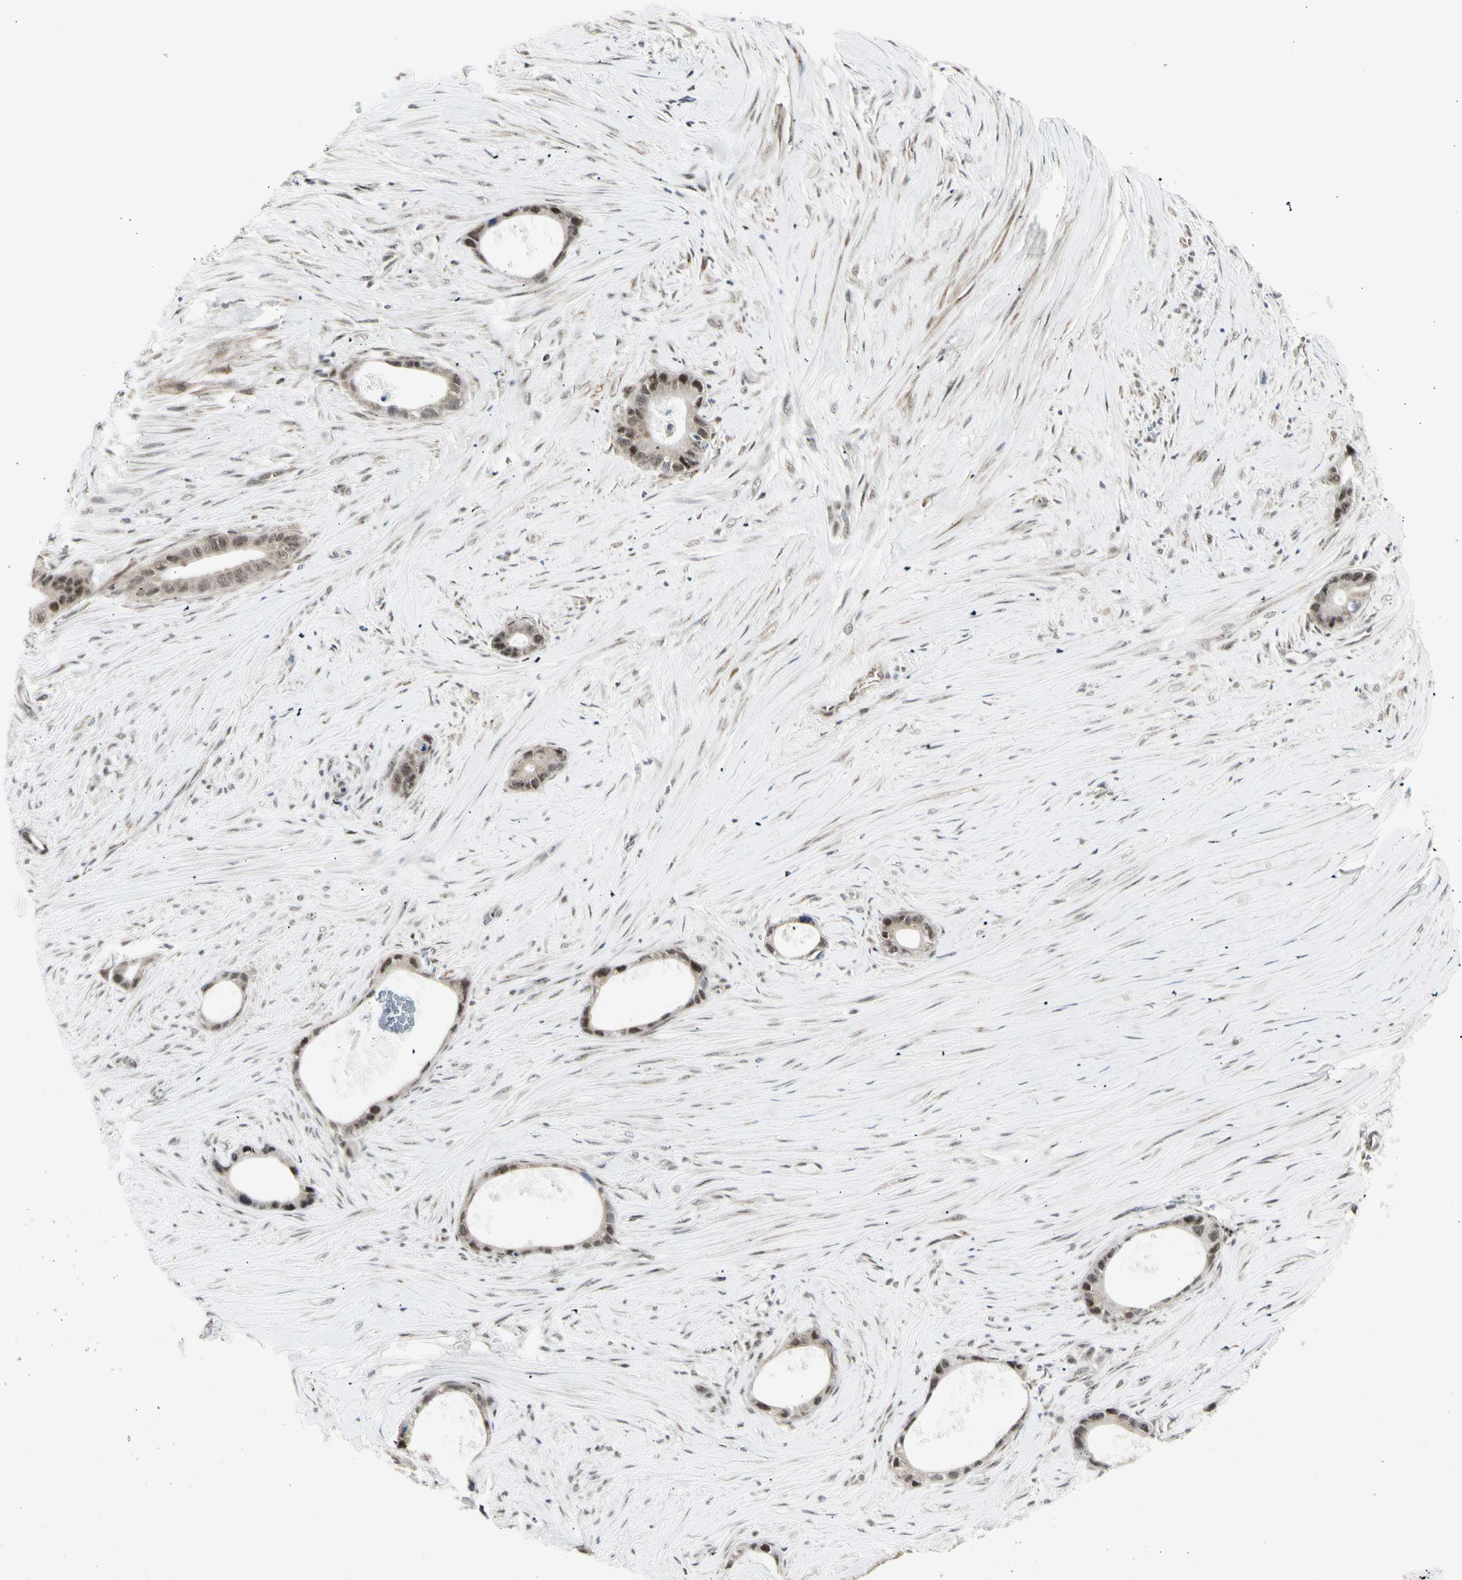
{"staining": {"intensity": "strong", "quantity": ">75%", "location": "nuclear"}, "tissue": "liver cancer", "cell_type": "Tumor cells", "image_type": "cancer", "snomed": [{"axis": "morphology", "description": "Cholangiocarcinoma"}, {"axis": "topography", "description": "Liver"}], "caption": "Liver cancer (cholangiocarcinoma) stained with a protein marker exhibits strong staining in tumor cells.", "gene": "DHRS7B", "patient": {"sex": "female", "age": 55}}